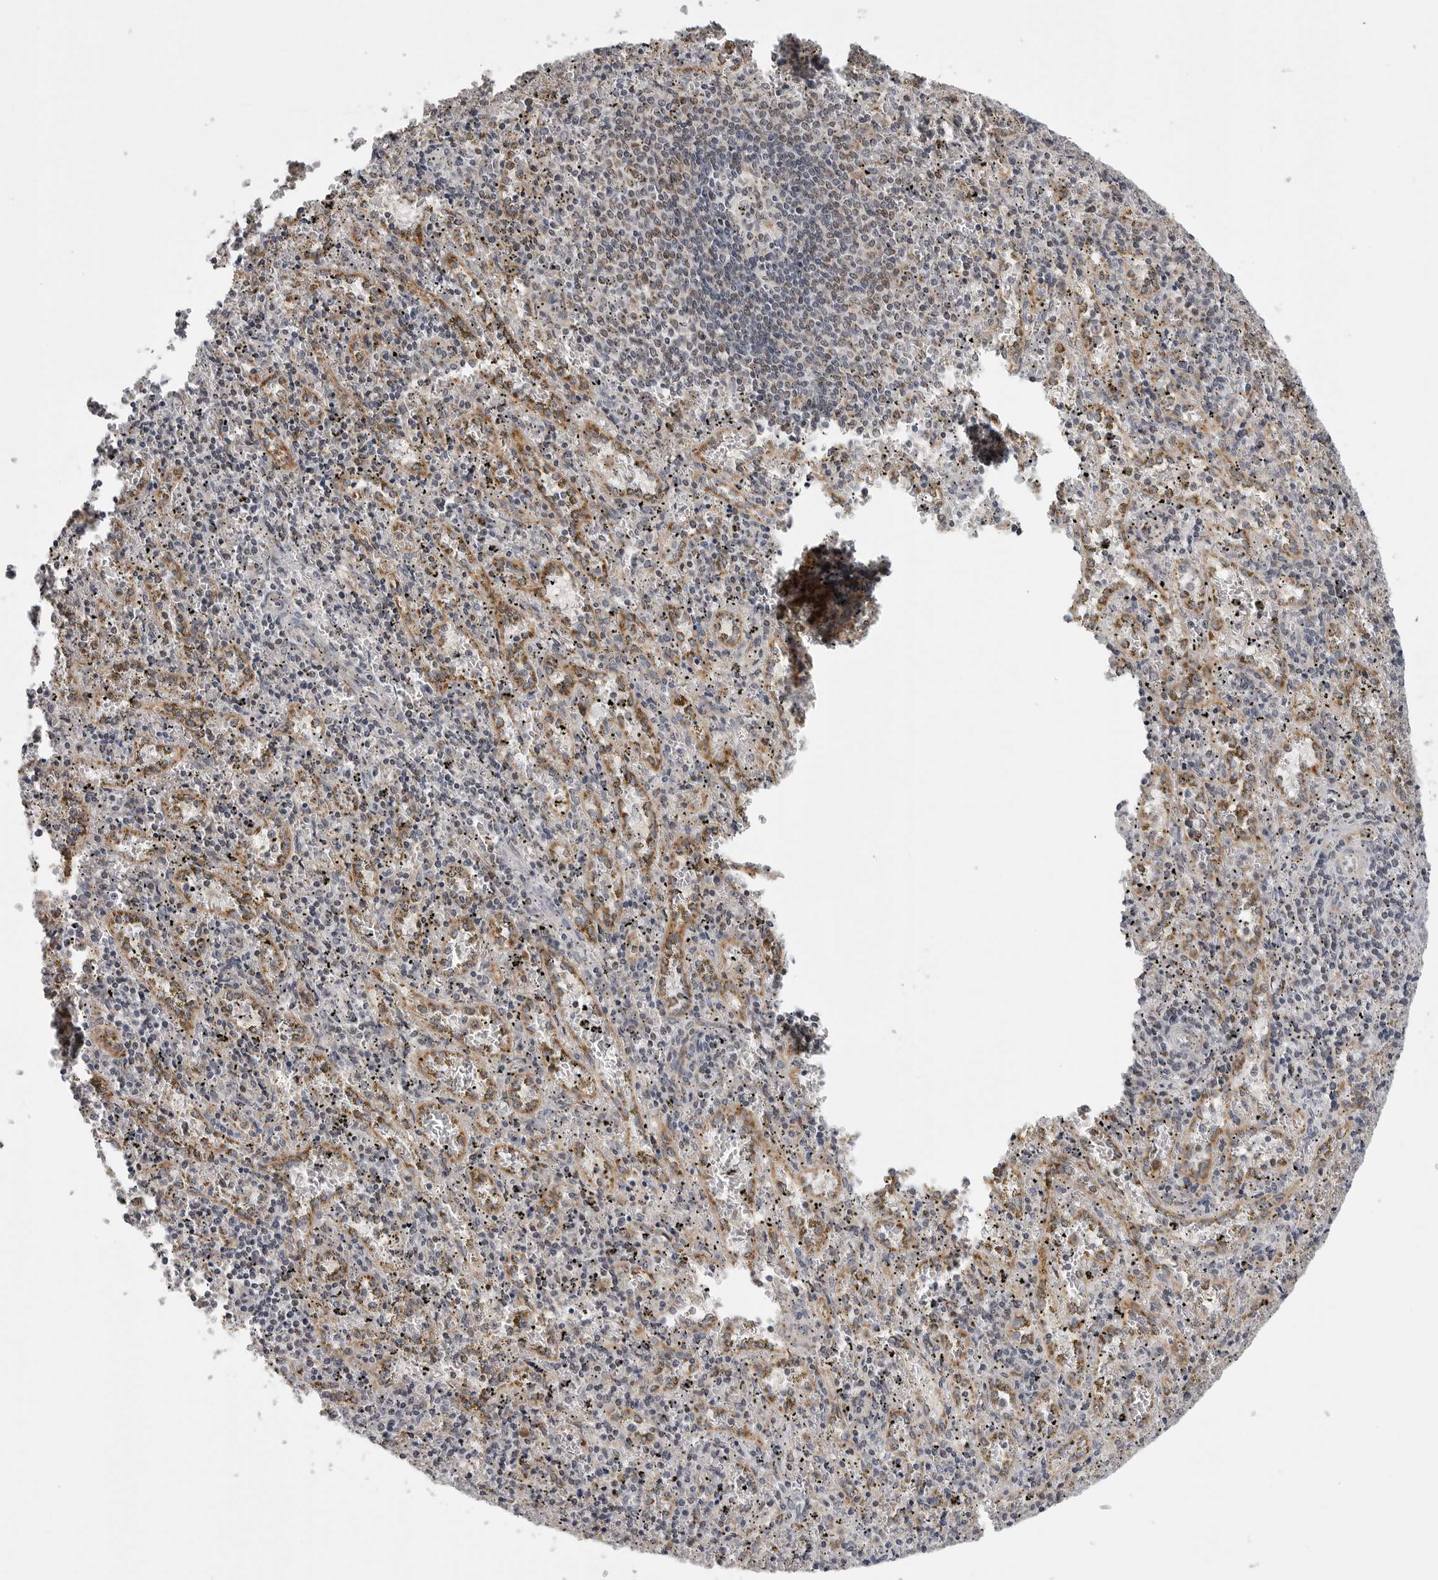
{"staining": {"intensity": "moderate", "quantity": "<25%", "location": "cytoplasmic/membranous"}, "tissue": "spleen", "cell_type": "Cells in red pulp", "image_type": "normal", "snomed": [{"axis": "morphology", "description": "Normal tissue, NOS"}, {"axis": "topography", "description": "Spleen"}], "caption": "Immunohistochemical staining of benign spleen reveals moderate cytoplasmic/membranous protein staining in approximately <25% of cells in red pulp. (DAB (3,3'-diaminobenzidine) IHC with brightfield microscopy, high magnification).", "gene": "CDK20", "patient": {"sex": "male", "age": 11}}